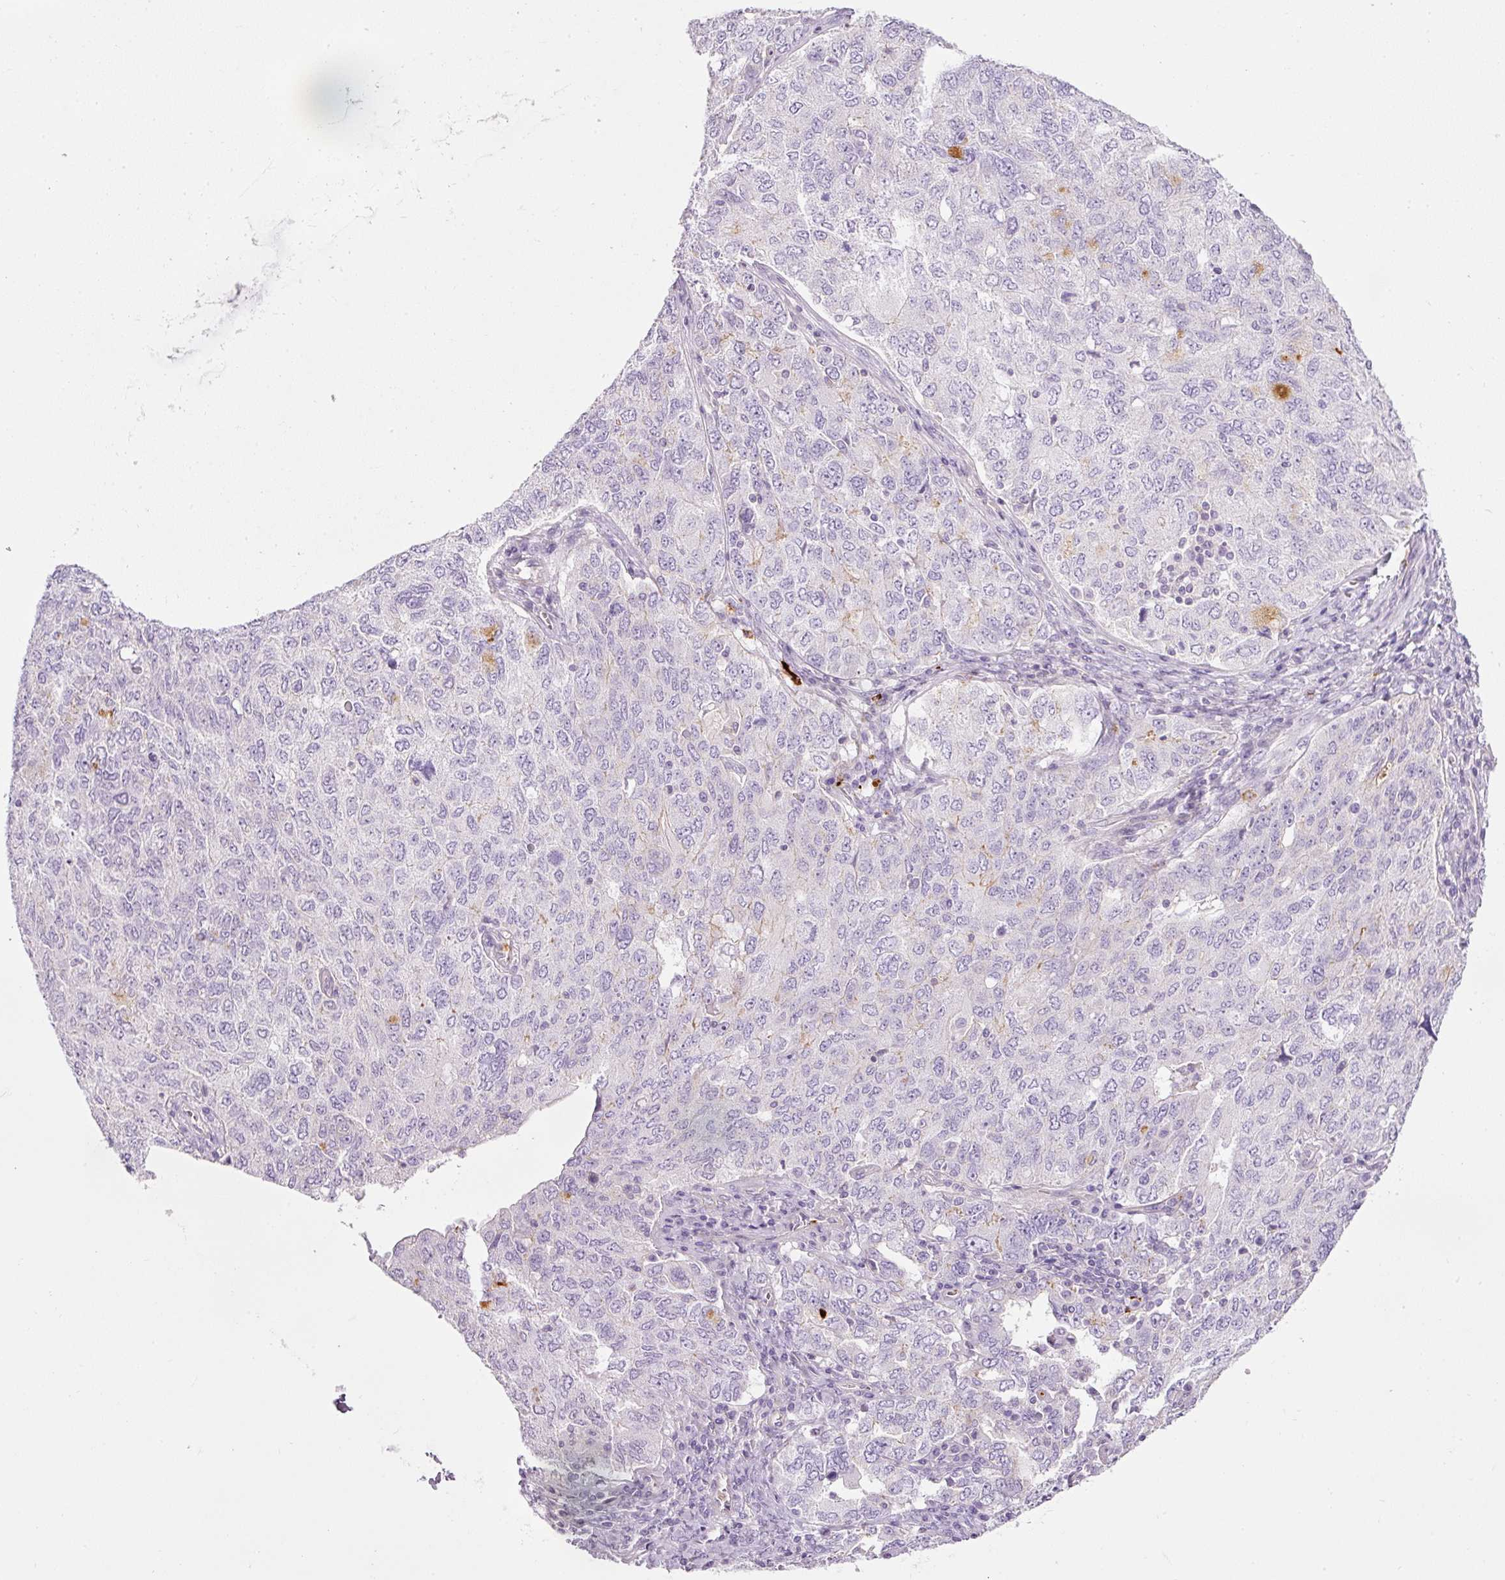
{"staining": {"intensity": "negative", "quantity": "none", "location": "none"}, "tissue": "ovarian cancer", "cell_type": "Tumor cells", "image_type": "cancer", "snomed": [{"axis": "morphology", "description": "Carcinoma, endometroid"}, {"axis": "topography", "description": "Ovary"}], "caption": "Photomicrograph shows no significant protein positivity in tumor cells of endometroid carcinoma (ovarian). The staining was performed using DAB to visualize the protein expression in brown, while the nuclei were stained in blue with hematoxylin (Magnification: 20x).", "gene": "MAP3K3", "patient": {"sex": "female", "age": 62}}